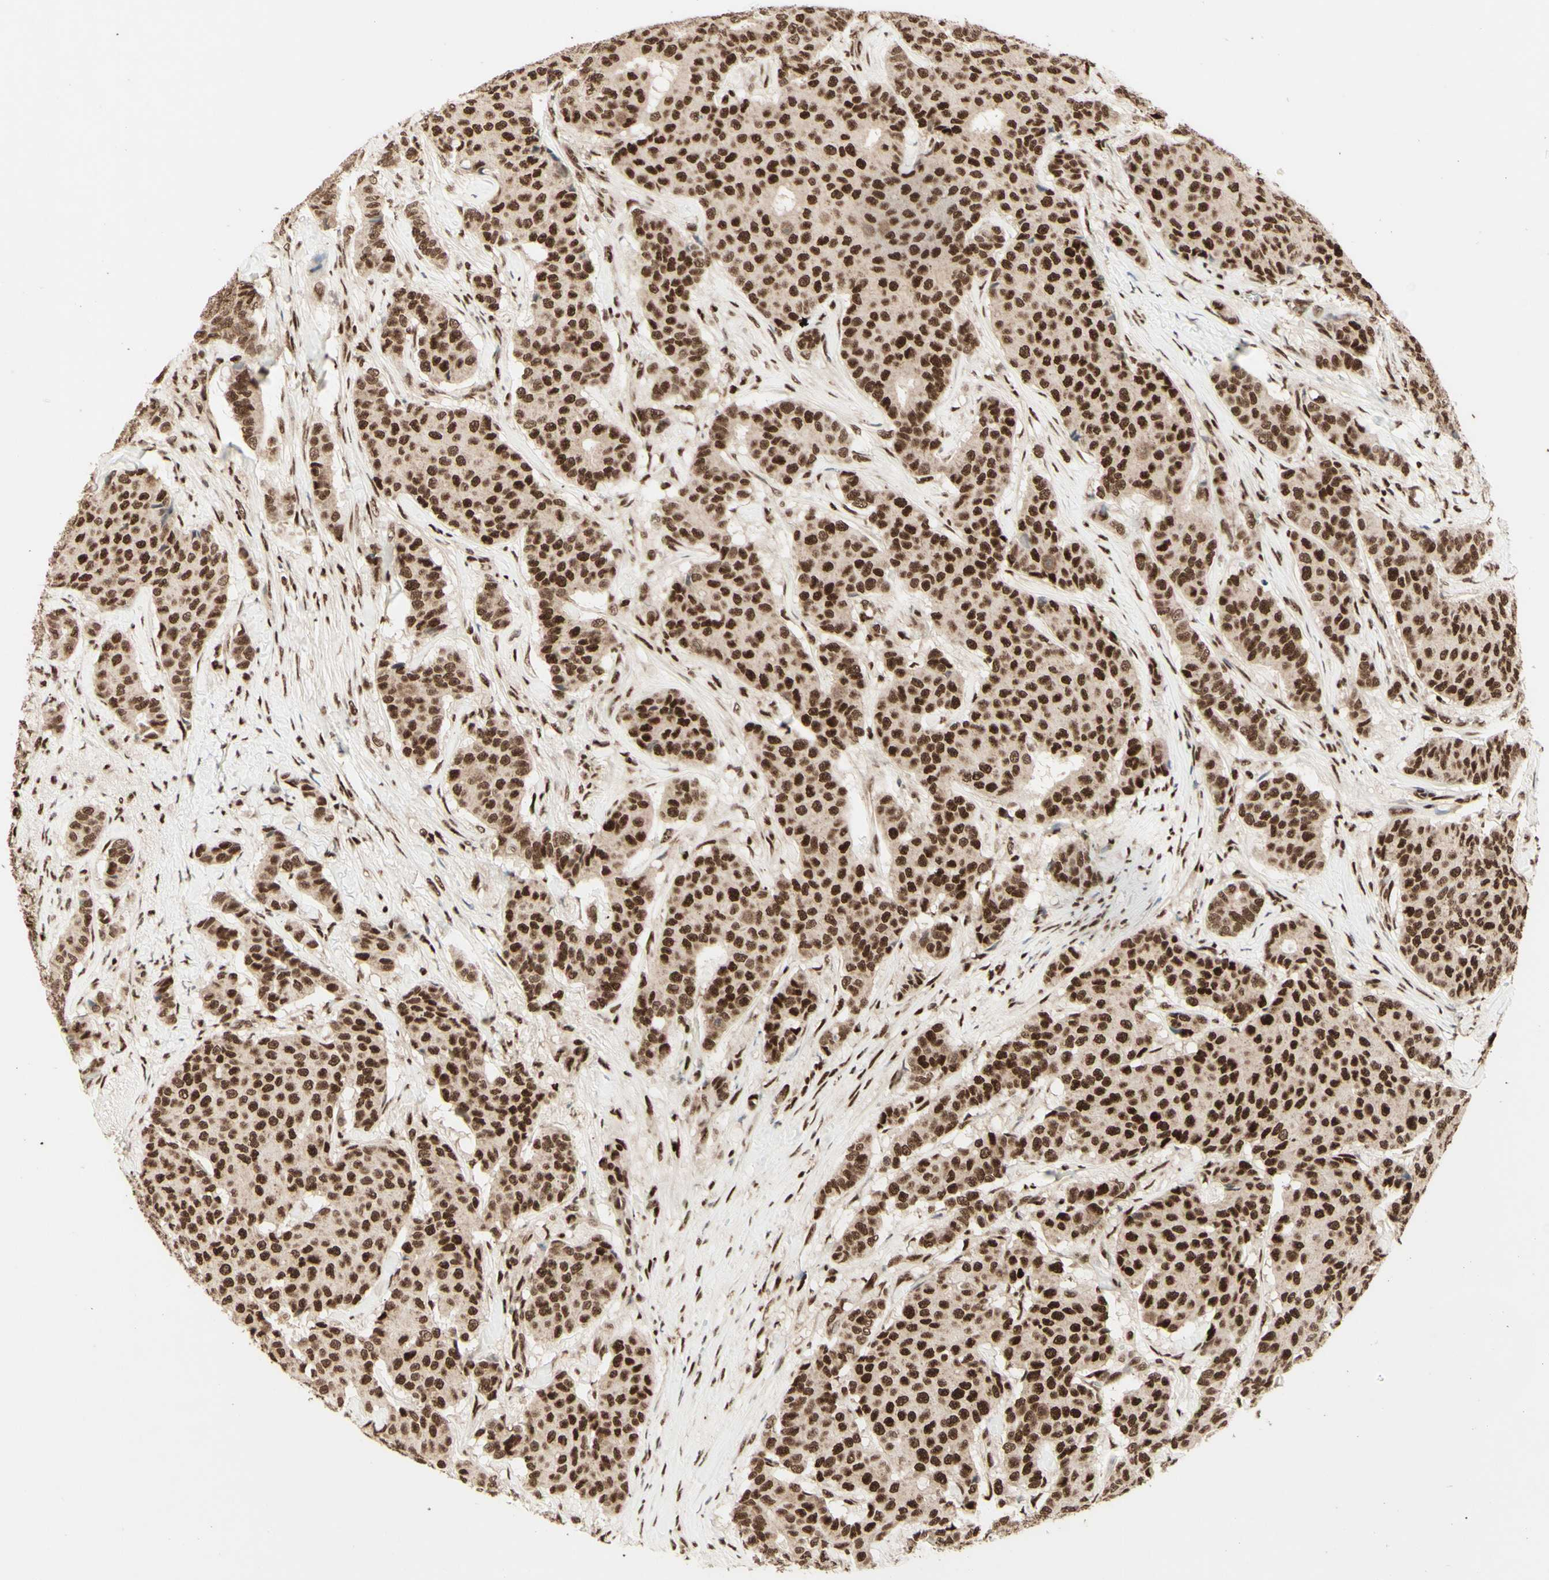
{"staining": {"intensity": "strong", "quantity": ">75%", "location": "nuclear"}, "tissue": "breast cancer", "cell_type": "Tumor cells", "image_type": "cancer", "snomed": [{"axis": "morphology", "description": "Duct carcinoma"}, {"axis": "topography", "description": "Breast"}], "caption": "Immunohistochemistry (IHC) staining of breast cancer, which shows high levels of strong nuclear expression in about >75% of tumor cells indicating strong nuclear protein expression. The staining was performed using DAB (3,3'-diaminobenzidine) (brown) for protein detection and nuclei were counterstained in hematoxylin (blue).", "gene": "NR3C1", "patient": {"sex": "female", "age": 75}}